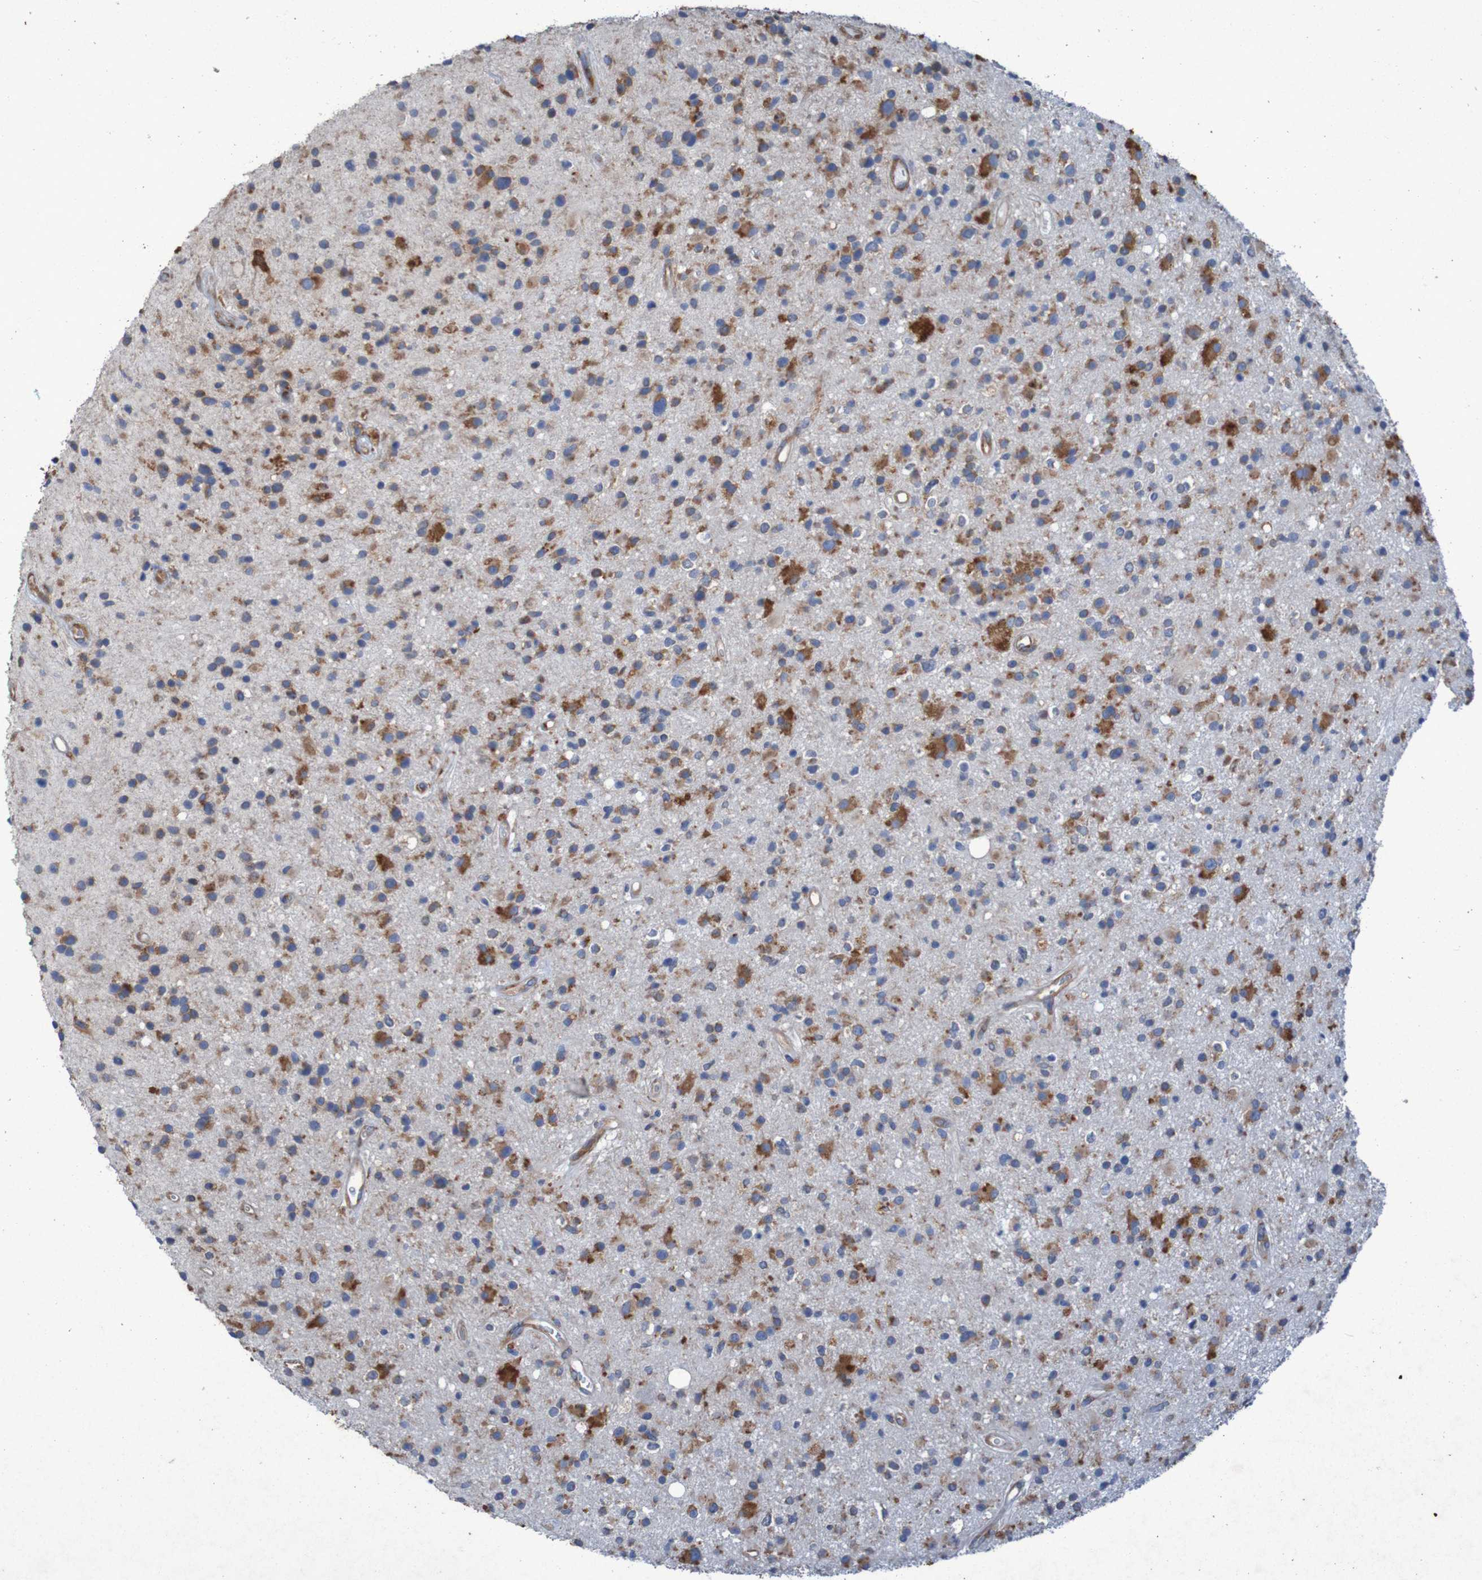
{"staining": {"intensity": "weak", "quantity": ">75%", "location": "cytoplasmic/membranous"}, "tissue": "glioma", "cell_type": "Tumor cells", "image_type": "cancer", "snomed": [{"axis": "morphology", "description": "Glioma, malignant, High grade"}, {"axis": "topography", "description": "Brain"}], "caption": "Glioma stained with immunohistochemistry displays weak cytoplasmic/membranous expression in about >75% of tumor cells.", "gene": "RPL10", "patient": {"sex": "male", "age": 33}}